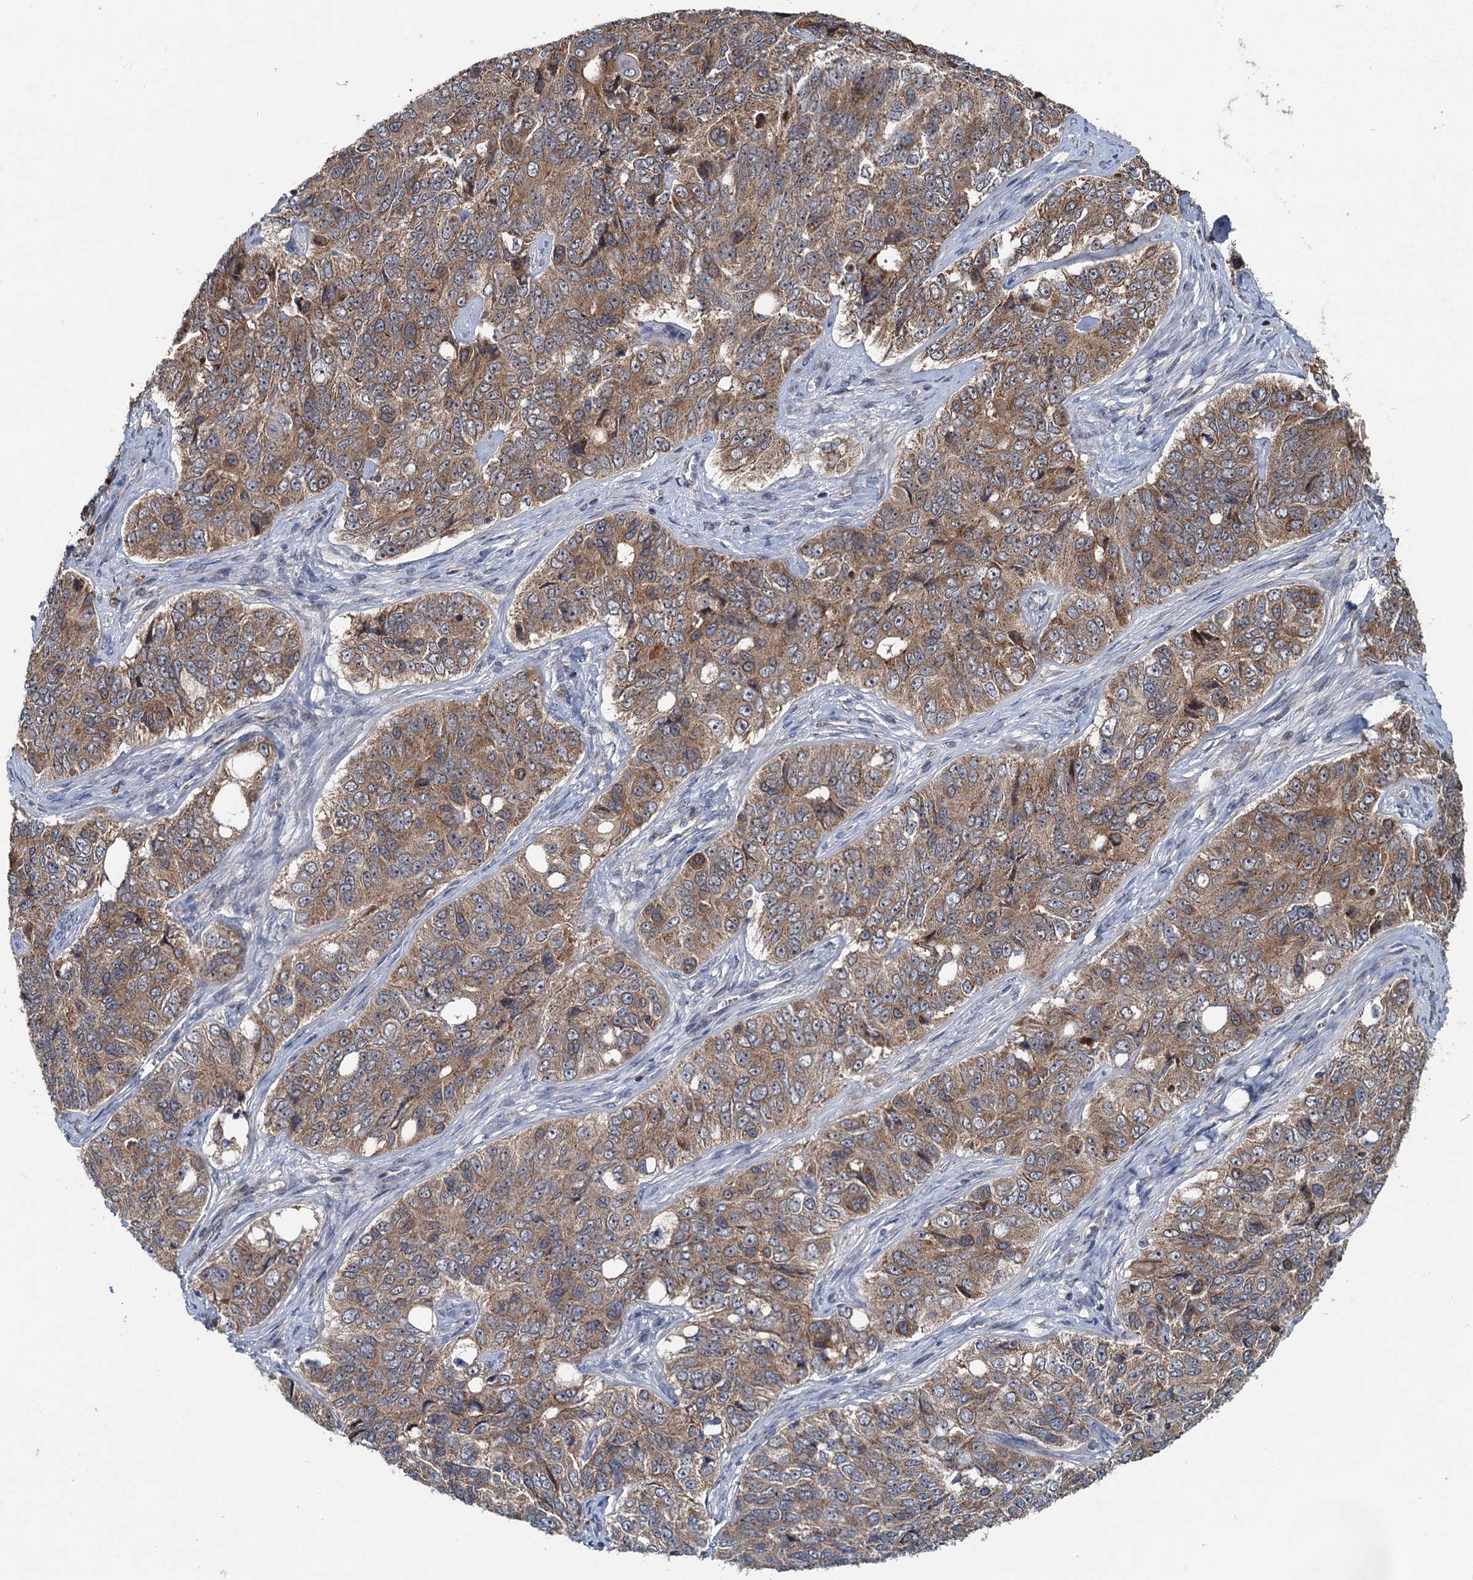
{"staining": {"intensity": "moderate", "quantity": ">75%", "location": "cytoplasmic/membranous"}, "tissue": "ovarian cancer", "cell_type": "Tumor cells", "image_type": "cancer", "snomed": [{"axis": "morphology", "description": "Carcinoma, endometroid"}, {"axis": "topography", "description": "Ovary"}], "caption": "IHC (DAB (3,3'-diaminobenzidine)) staining of human ovarian cancer displays moderate cytoplasmic/membranous protein expression in about >75% of tumor cells. The staining was performed using DAB, with brown indicating positive protein expression. Nuclei are stained blue with hematoxylin.", "gene": "OTUB1", "patient": {"sex": "female", "age": 51}}